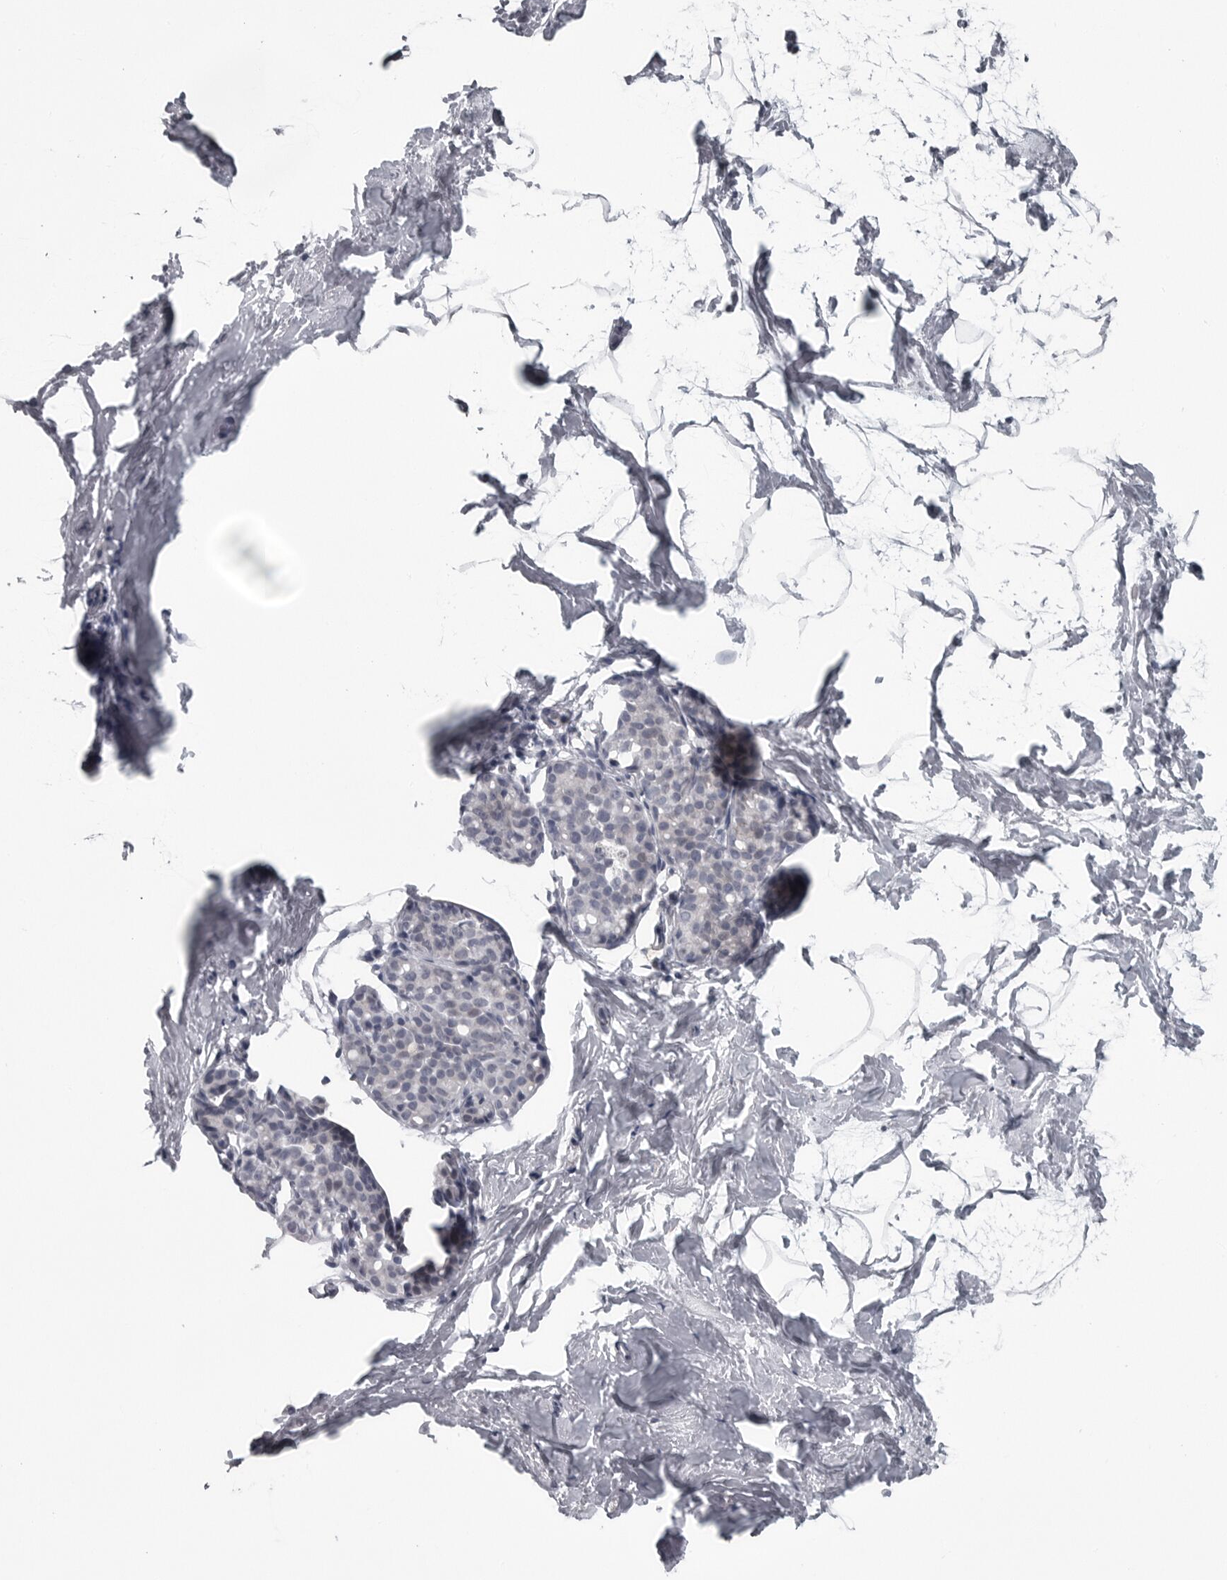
{"staining": {"intensity": "negative", "quantity": "none", "location": "none"}, "tissue": "breast", "cell_type": "Adipocytes", "image_type": "normal", "snomed": [{"axis": "morphology", "description": "Normal tissue, NOS"}, {"axis": "topography", "description": "Breast"}], "caption": "Immunohistochemistry of normal human breast exhibits no staining in adipocytes. (Brightfield microscopy of DAB immunohistochemistry (IHC) at high magnification).", "gene": "LYSMD1", "patient": {"sex": "female", "age": 62}}